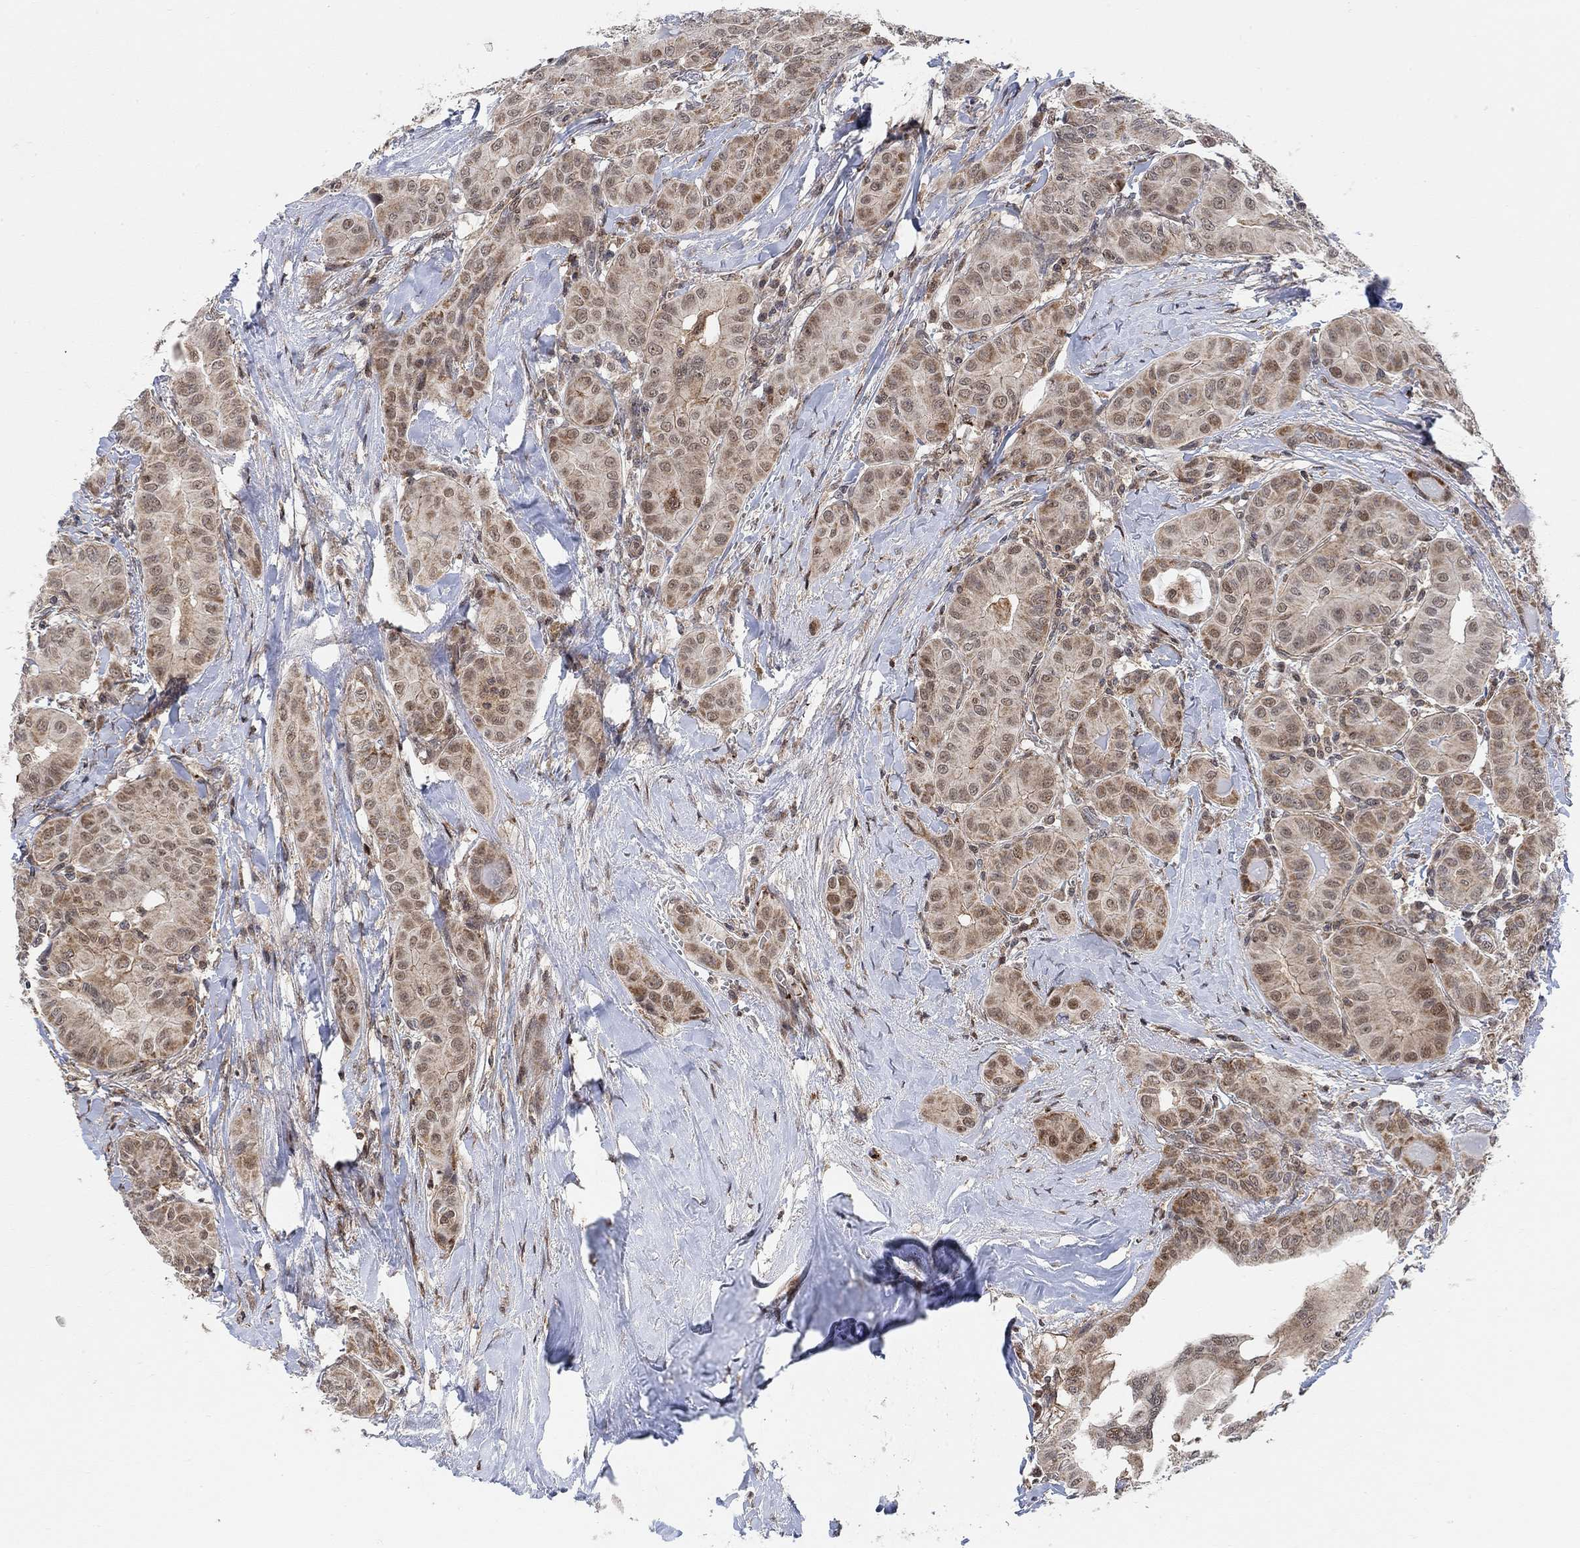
{"staining": {"intensity": "moderate", "quantity": "25%-75%", "location": "cytoplasmic/membranous,nuclear"}, "tissue": "thyroid cancer", "cell_type": "Tumor cells", "image_type": "cancer", "snomed": [{"axis": "morphology", "description": "Papillary adenocarcinoma, NOS"}, {"axis": "topography", "description": "Thyroid gland"}], "caption": "Papillary adenocarcinoma (thyroid) stained with a brown dye demonstrates moderate cytoplasmic/membranous and nuclear positive staining in about 25%-75% of tumor cells.", "gene": "PWWP2B", "patient": {"sex": "female", "age": 37}}